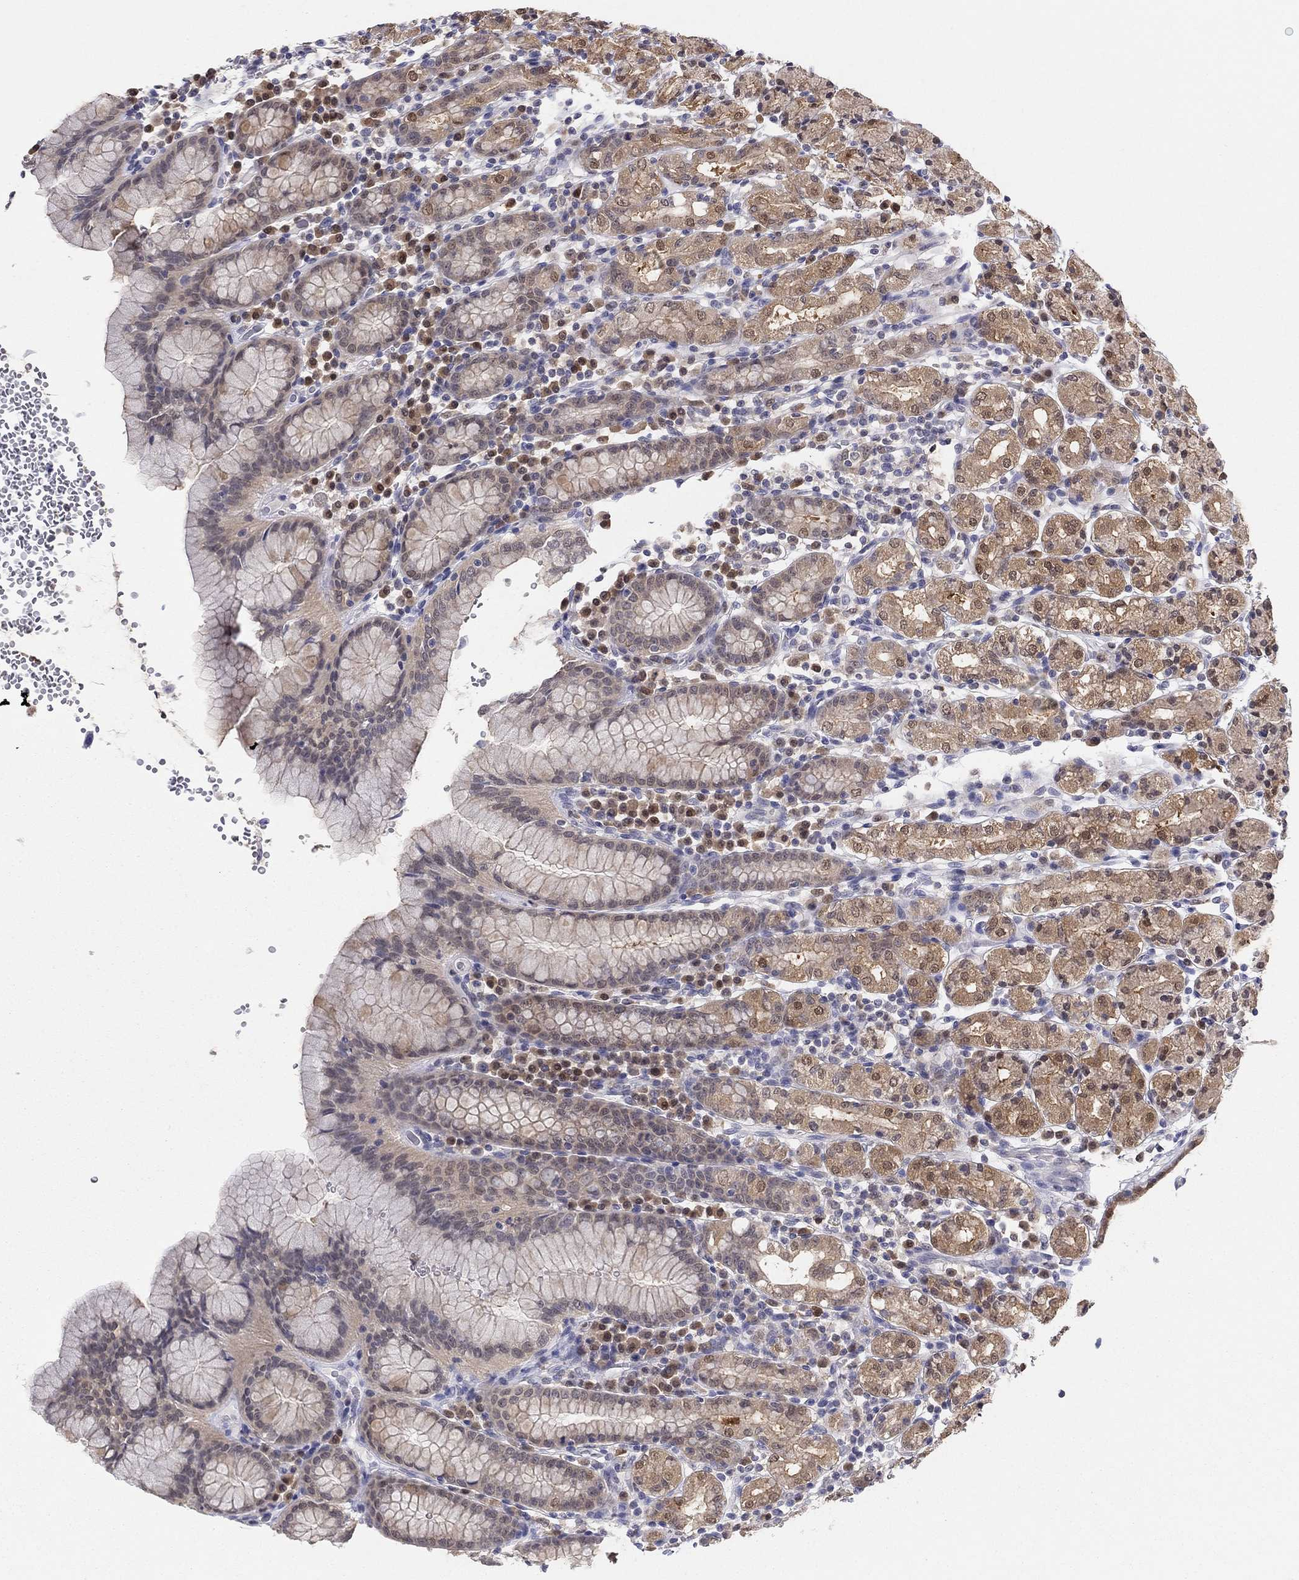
{"staining": {"intensity": "moderate", "quantity": "25%-75%", "location": "cytoplasmic/membranous"}, "tissue": "stomach", "cell_type": "Glandular cells", "image_type": "normal", "snomed": [{"axis": "morphology", "description": "Normal tissue, NOS"}, {"axis": "topography", "description": "Stomach, upper"}, {"axis": "topography", "description": "Stomach"}], "caption": "An image of human stomach stained for a protein displays moderate cytoplasmic/membranous brown staining in glandular cells. Using DAB (brown) and hematoxylin (blue) stains, captured at high magnification using brightfield microscopy.", "gene": "PDXK", "patient": {"sex": "male", "age": 62}}